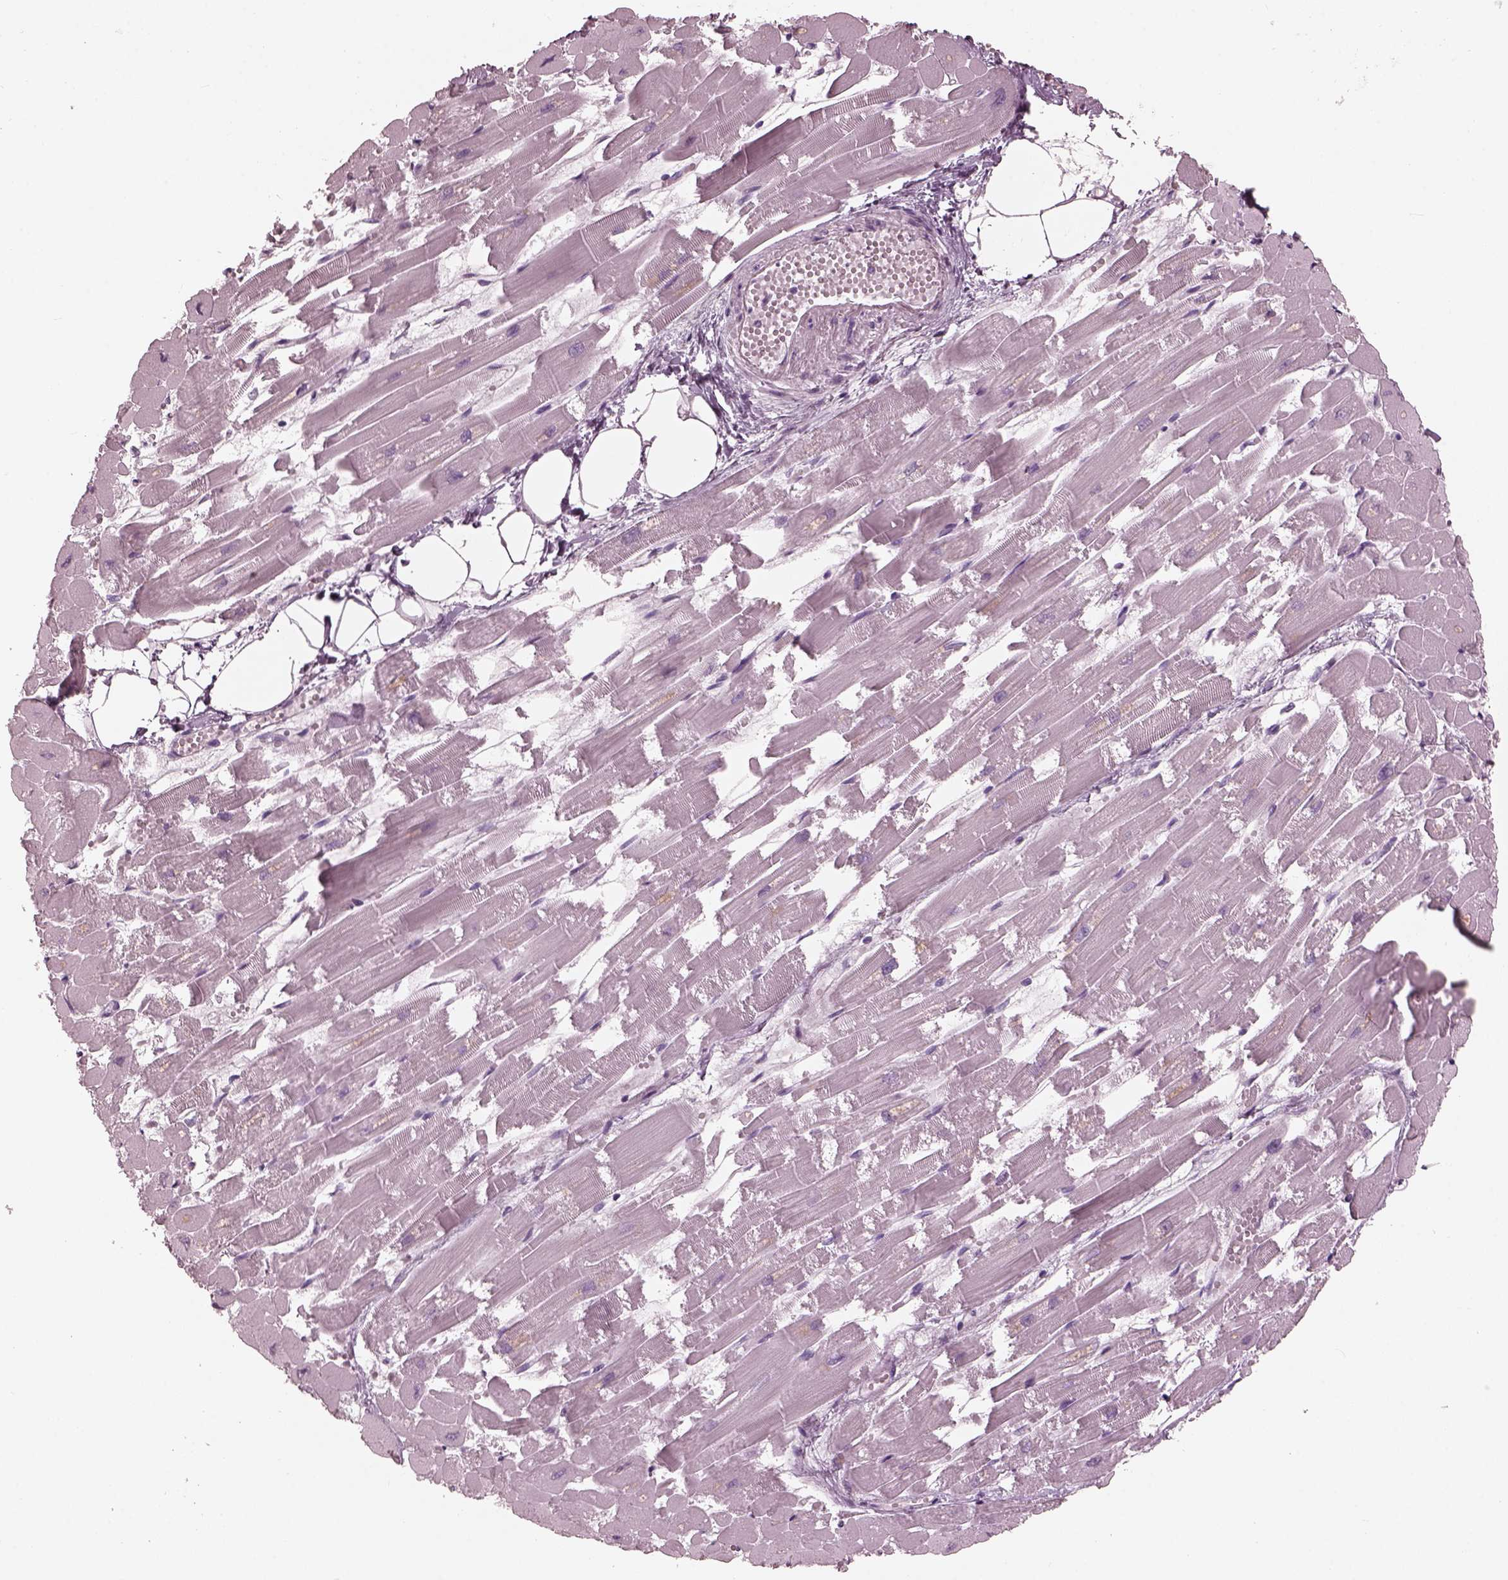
{"staining": {"intensity": "negative", "quantity": "none", "location": "none"}, "tissue": "heart muscle", "cell_type": "Cardiomyocytes", "image_type": "normal", "snomed": [{"axis": "morphology", "description": "Normal tissue, NOS"}, {"axis": "topography", "description": "Heart"}], "caption": "Cardiomyocytes show no significant expression in unremarkable heart muscle. The staining is performed using DAB (3,3'-diaminobenzidine) brown chromogen with nuclei counter-stained in using hematoxylin.", "gene": "FABP9", "patient": {"sex": "female", "age": 52}}